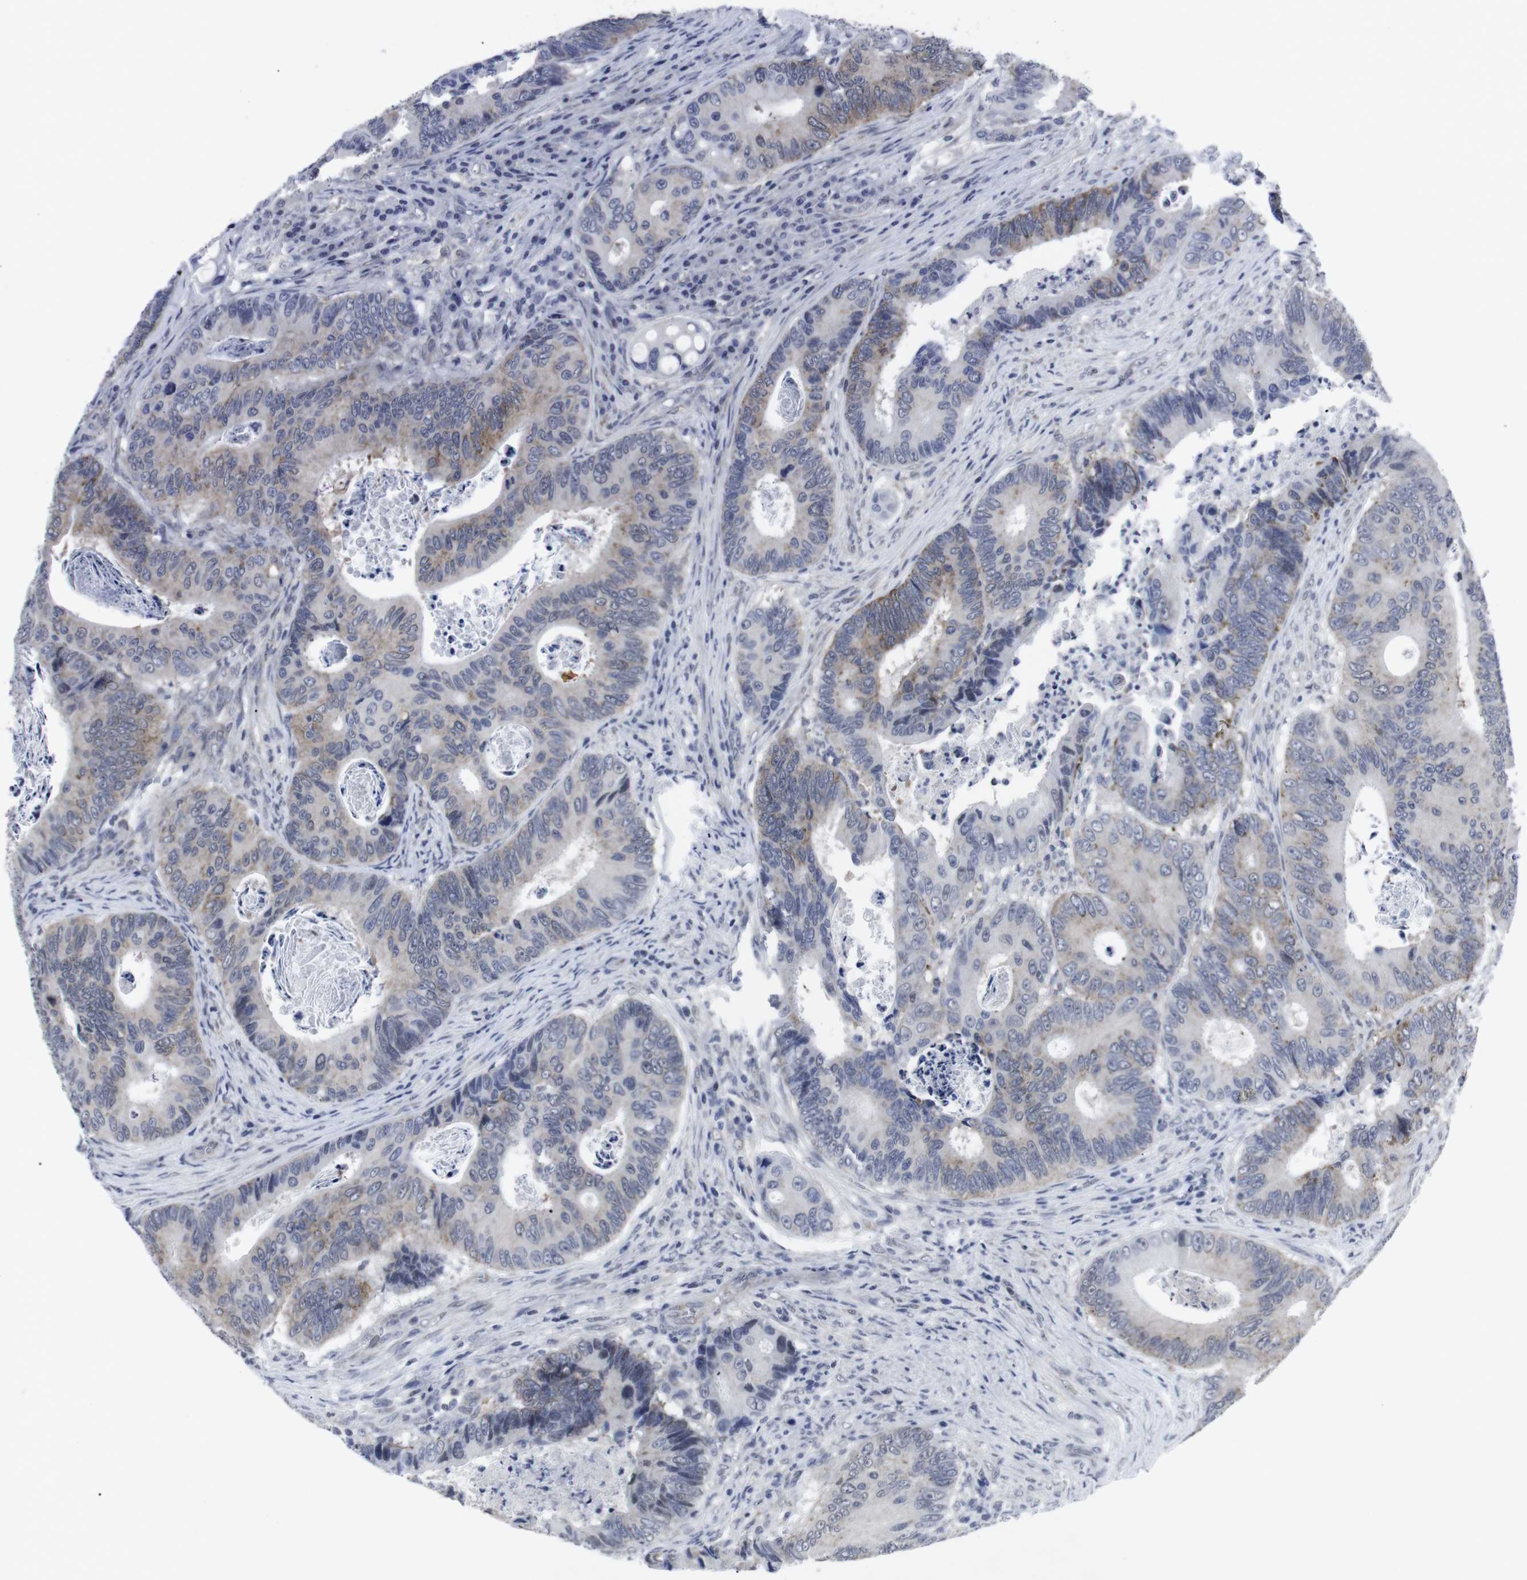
{"staining": {"intensity": "moderate", "quantity": "<25%", "location": "cytoplasmic/membranous"}, "tissue": "colorectal cancer", "cell_type": "Tumor cells", "image_type": "cancer", "snomed": [{"axis": "morphology", "description": "Inflammation, NOS"}, {"axis": "morphology", "description": "Adenocarcinoma, NOS"}, {"axis": "topography", "description": "Colon"}], "caption": "Immunohistochemical staining of adenocarcinoma (colorectal) displays moderate cytoplasmic/membranous protein staining in about <25% of tumor cells. Ihc stains the protein in brown and the nuclei are stained blue.", "gene": "GEMIN2", "patient": {"sex": "male", "age": 72}}